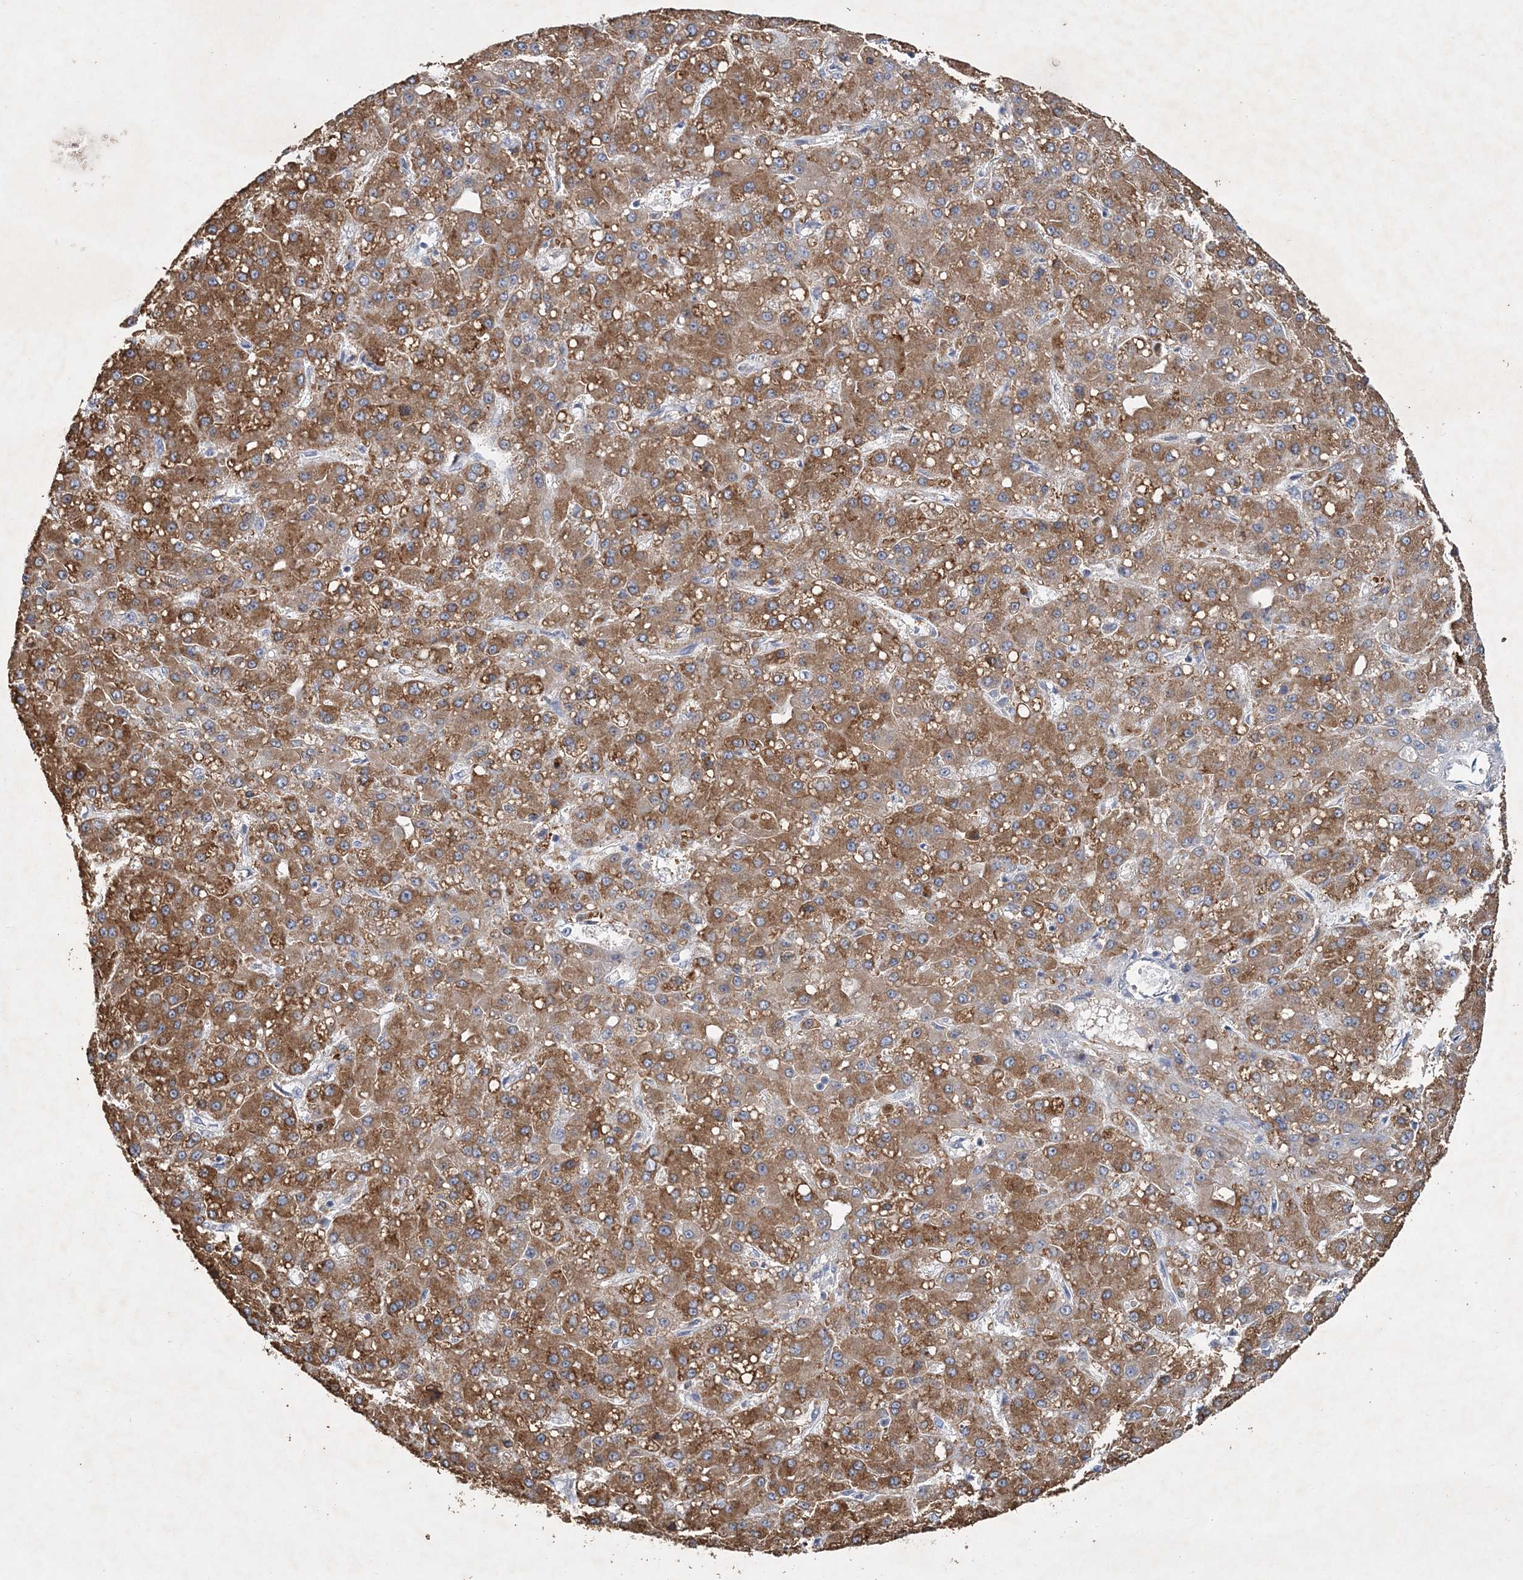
{"staining": {"intensity": "moderate", "quantity": ">75%", "location": "cytoplasmic/membranous"}, "tissue": "liver cancer", "cell_type": "Tumor cells", "image_type": "cancer", "snomed": [{"axis": "morphology", "description": "Carcinoma, Hepatocellular, NOS"}, {"axis": "topography", "description": "Liver"}], "caption": "This micrograph displays immunohistochemistry staining of liver cancer (hepatocellular carcinoma), with medium moderate cytoplasmic/membranous positivity in approximately >75% of tumor cells.", "gene": "RNF25", "patient": {"sex": "male", "age": 67}}